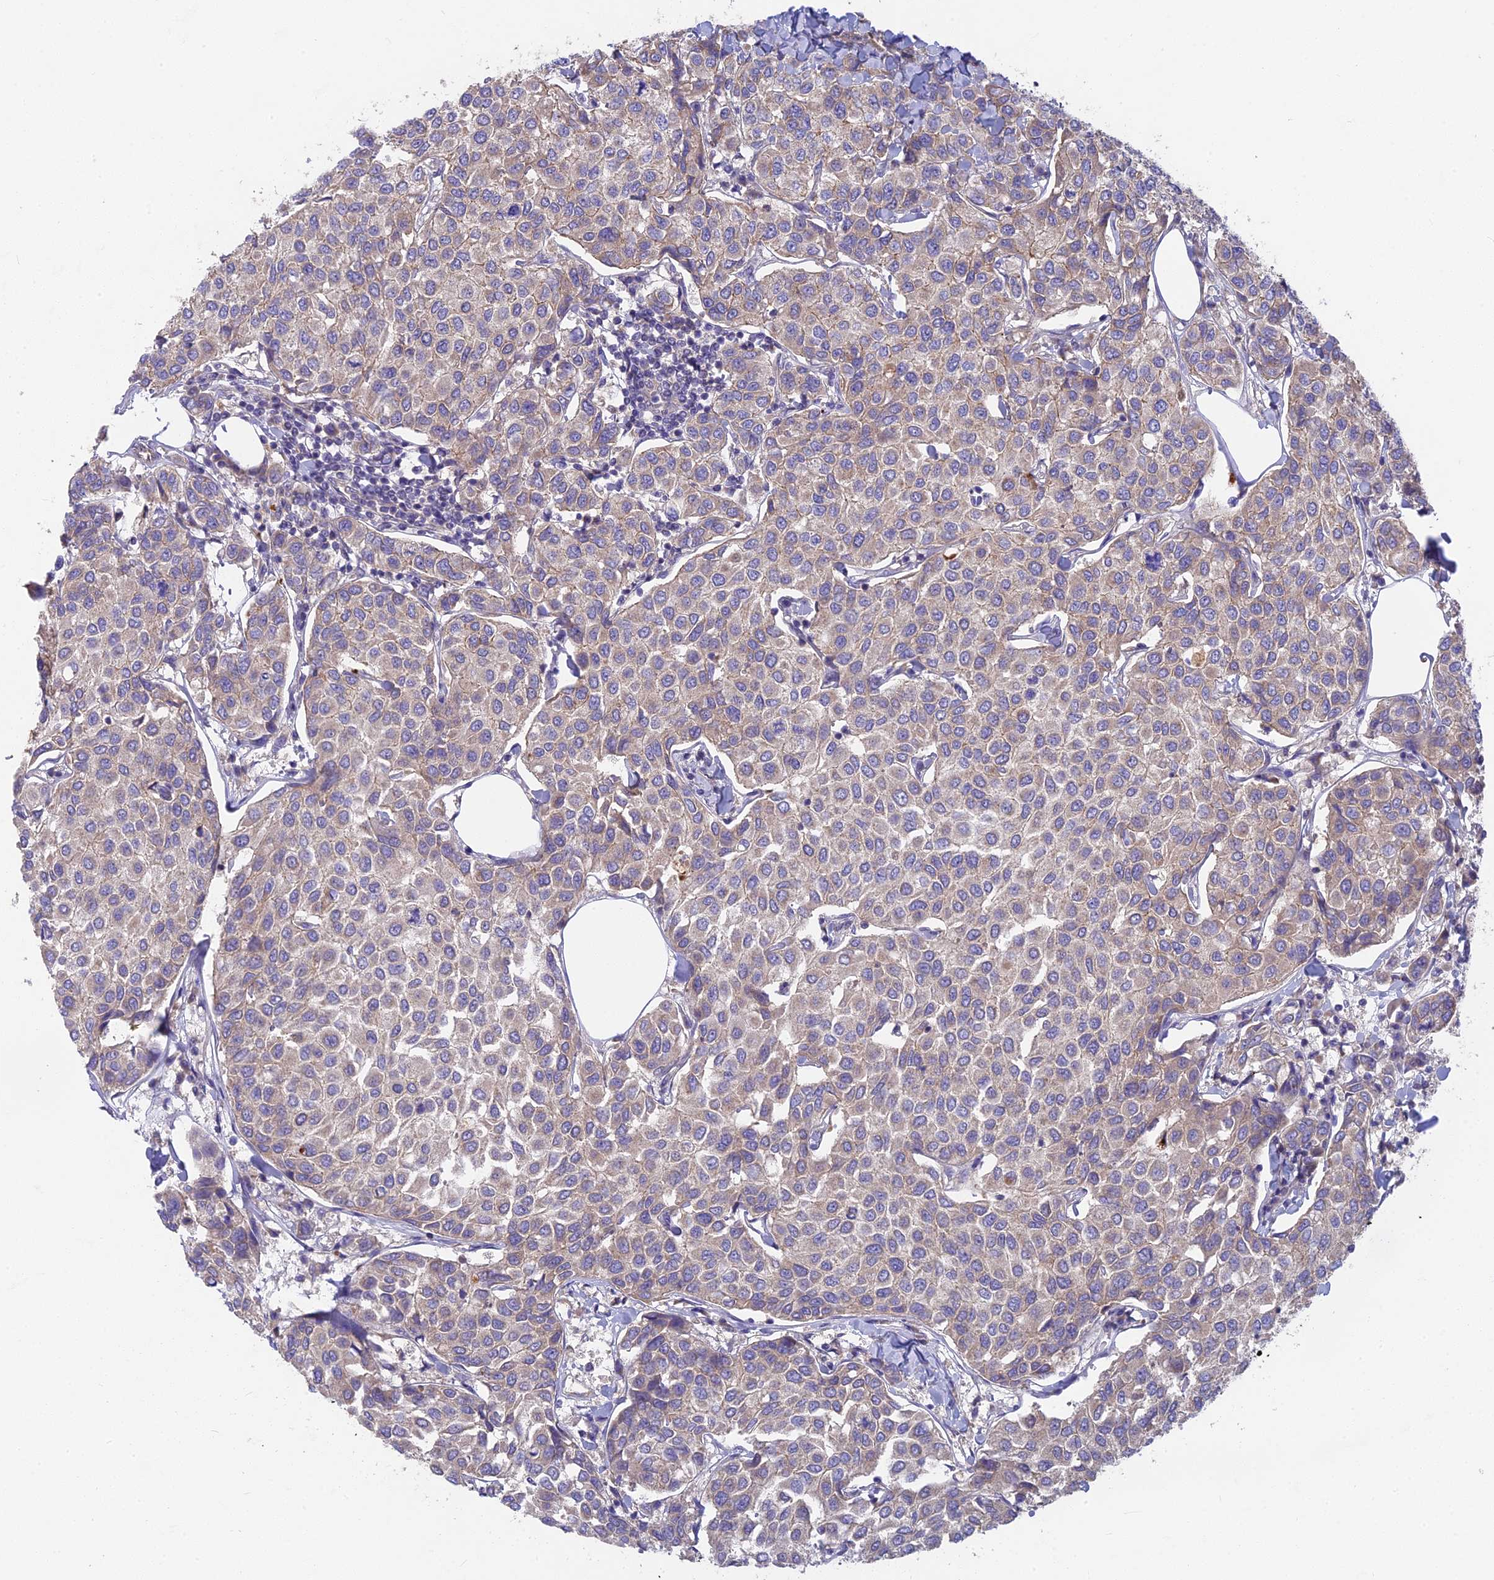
{"staining": {"intensity": "weak", "quantity": "25%-75%", "location": "cytoplasmic/membranous"}, "tissue": "breast cancer", "cell_type": "Tumor cells", "image_type": "cancer", "snomed": [{"axis": "morphology", "description": "Duct carcinoma"}, {"axis": "topography", "description": "Breast"}], "caption": "Protein analysis of infiltrating ductal carcinoma (breast) tissue shows weak cytoplasmic/membranous positivity in about 25%-75% of tumor cells.", "gene": "PZP", "patient": {"sex": "female", "age": 55}}